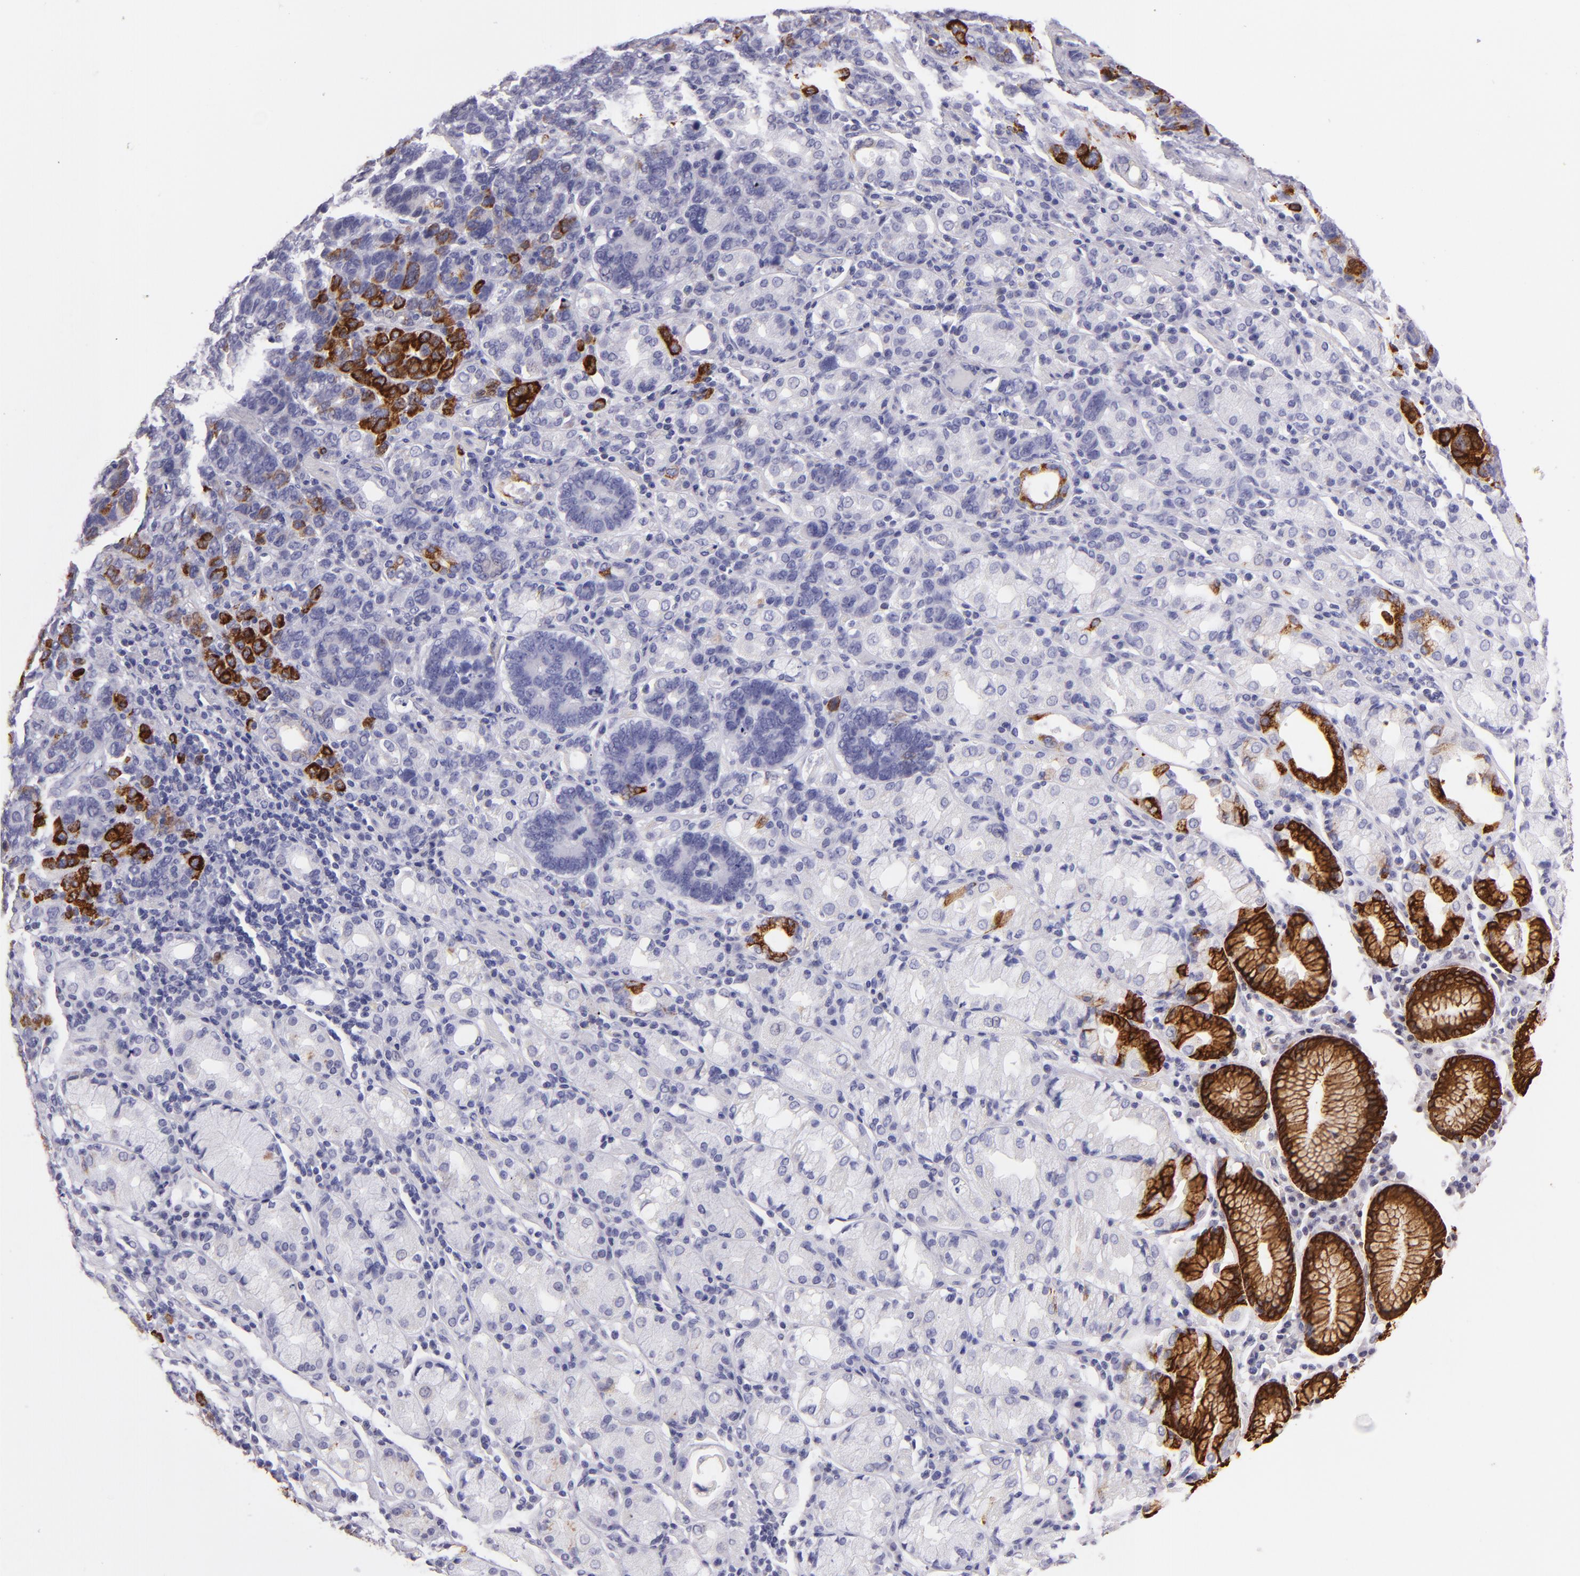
{"staining": {"intensity": "strong", "quantity": "<25%", "location": "cytoplasmic/membranous"}, "tissue": "stomach cancer", "cell_type": "Tumor cells", "image_type": "cancer", "snomed": [{"axis": "morphology", "description": "Adenocarcinoma, NOS"}, {"axis": "topography", "description": "Stomach, upper"}], "caption": "Protein analysis of stomach adenocarcinoma tissue reveals strong cytoplasmic/membranous expression in about <25% of tumor cells.", "gene": "MUC5AC", "patient": {"sex": "male", "age": 71}}